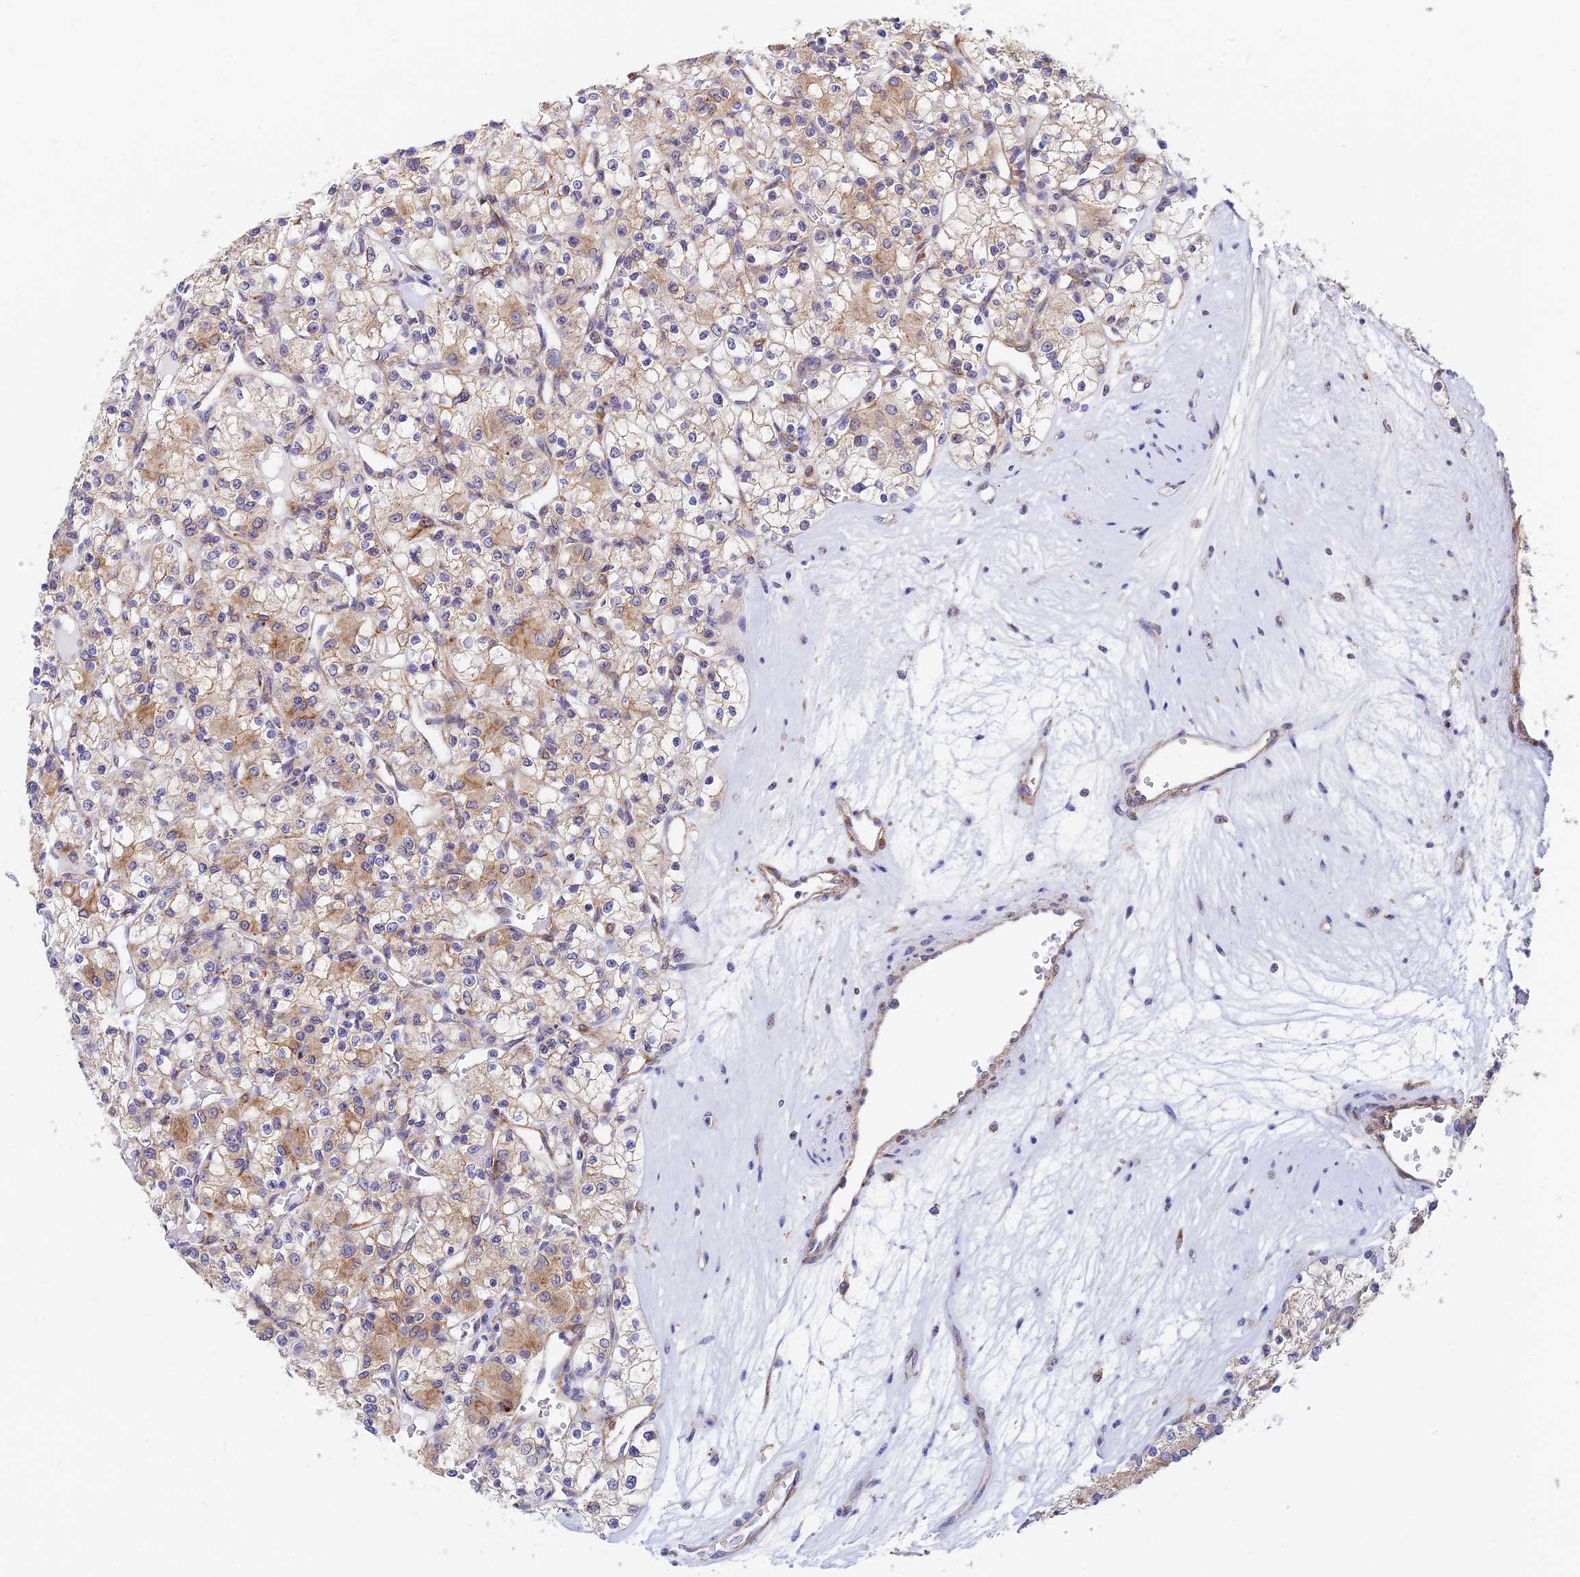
{"staining": {"intensity": "weak", "quantity": "25%-75%", "location": "cytoplasmic/membranous"}, "tissue": "renal cancer", "cell_type": "Tumor cells", "image_type": "cancer", "snomed": [{"axis": "morphology", "description": "Adenocarcinoma, NOS"}, {"axis": "topography", "description": "Kidney"}], "caption": "Weak cytoplasmic/membranous expression is appreciated in about 25%-75% of tumor cells in renal cancer.", "gene": "VSTM2L", "patient": {"sex": "female", "age": 59}}